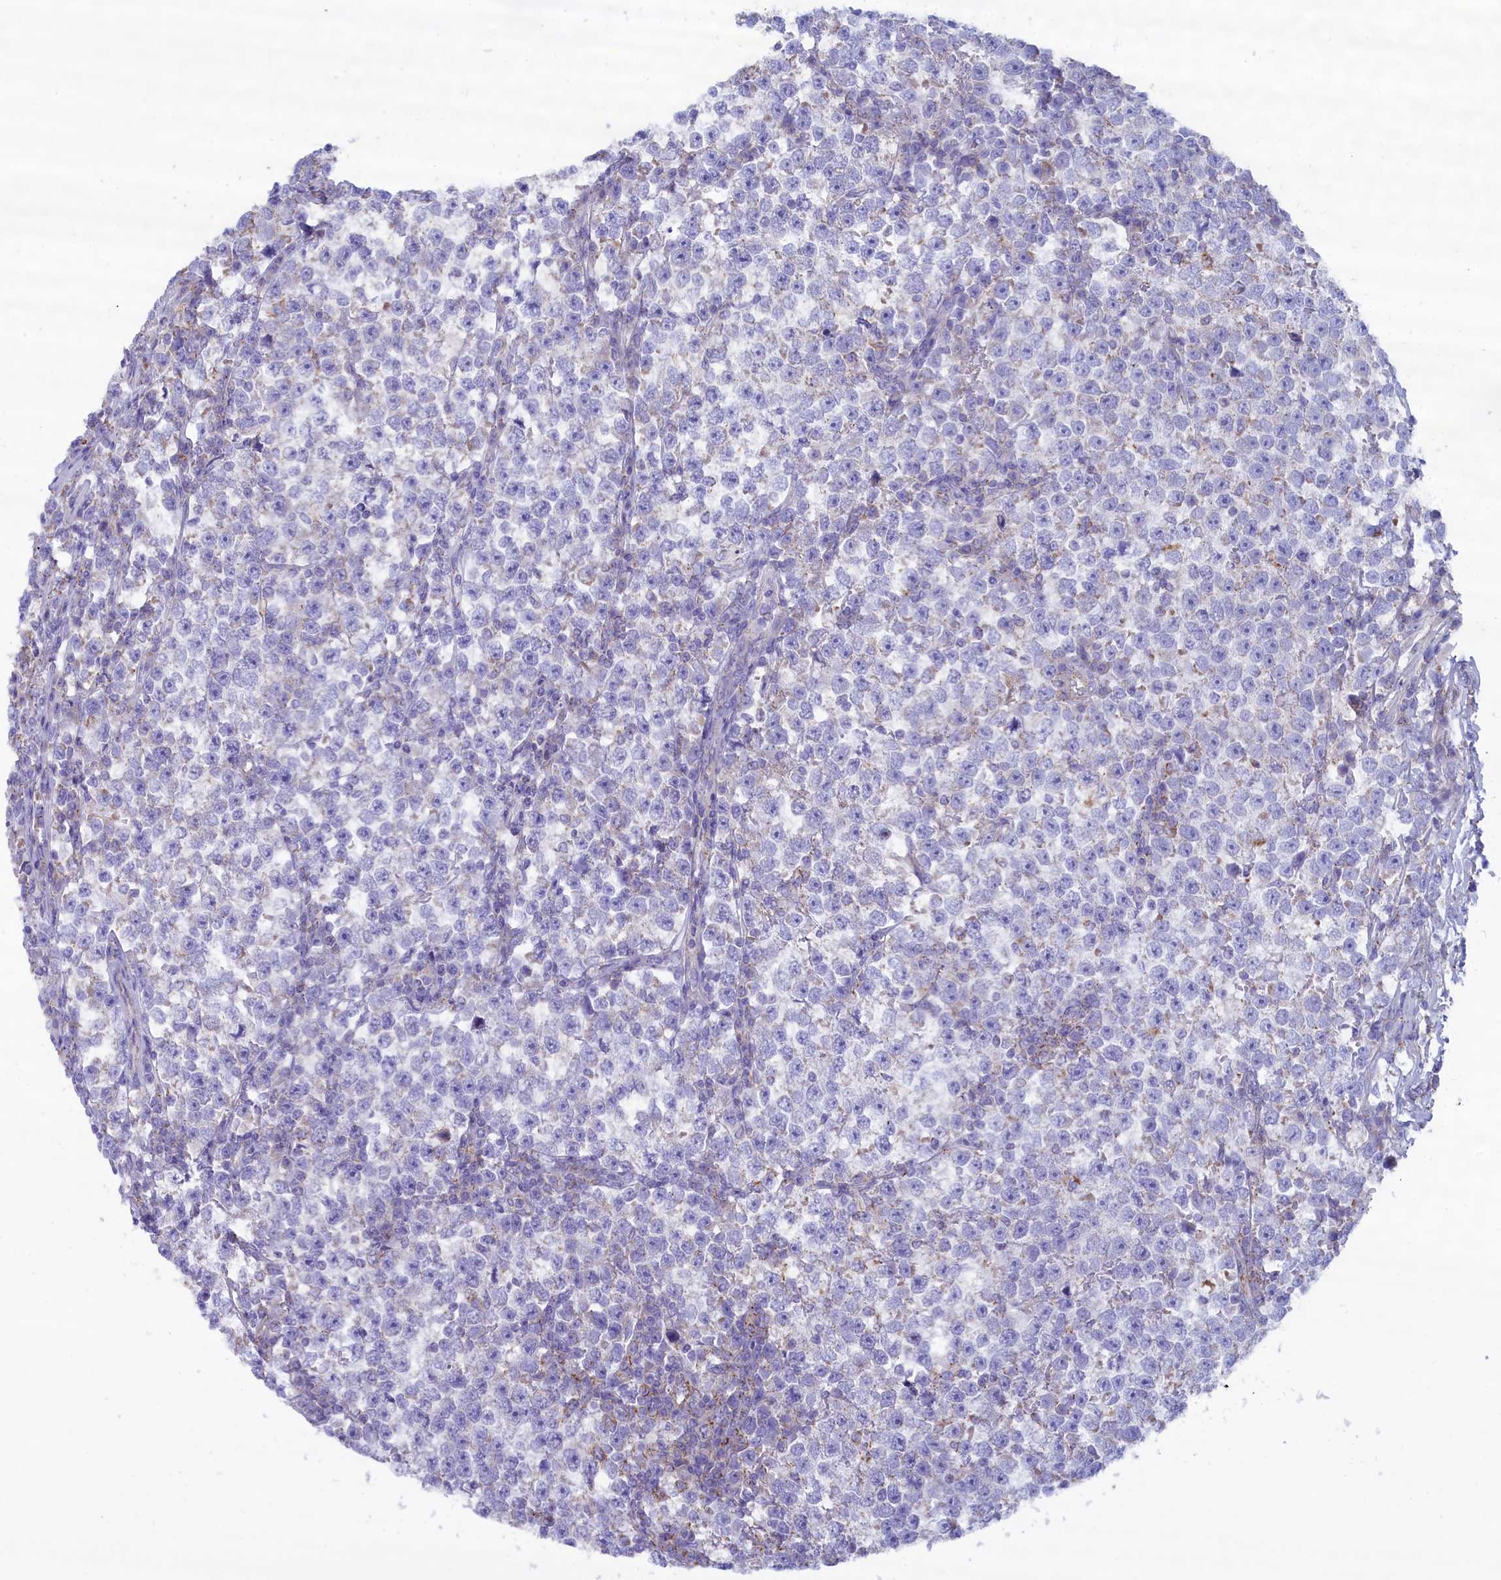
{"staining": {"intensity": "negative", "quantity": "none", "location": "none"}, "tissue": "testis cancer", "cell_type": "Tumor cells", "image_type": "cancer", "snomed": [{"axis": "morphology", "description": "Normal tissue, NOS"}, {"axis": "morphology", "description": "Seminoma, NOS"}, {"axis": "topography", "description": "Testis"}], "caption": "A high-resolution micrograph shows immunohistochemistry (IHC) staining of seminoma (testis), which exhibits no significant positivity in tumor cells.", "gene": "MPV17L2", "patient": {"sex": "male", "age": 43}}